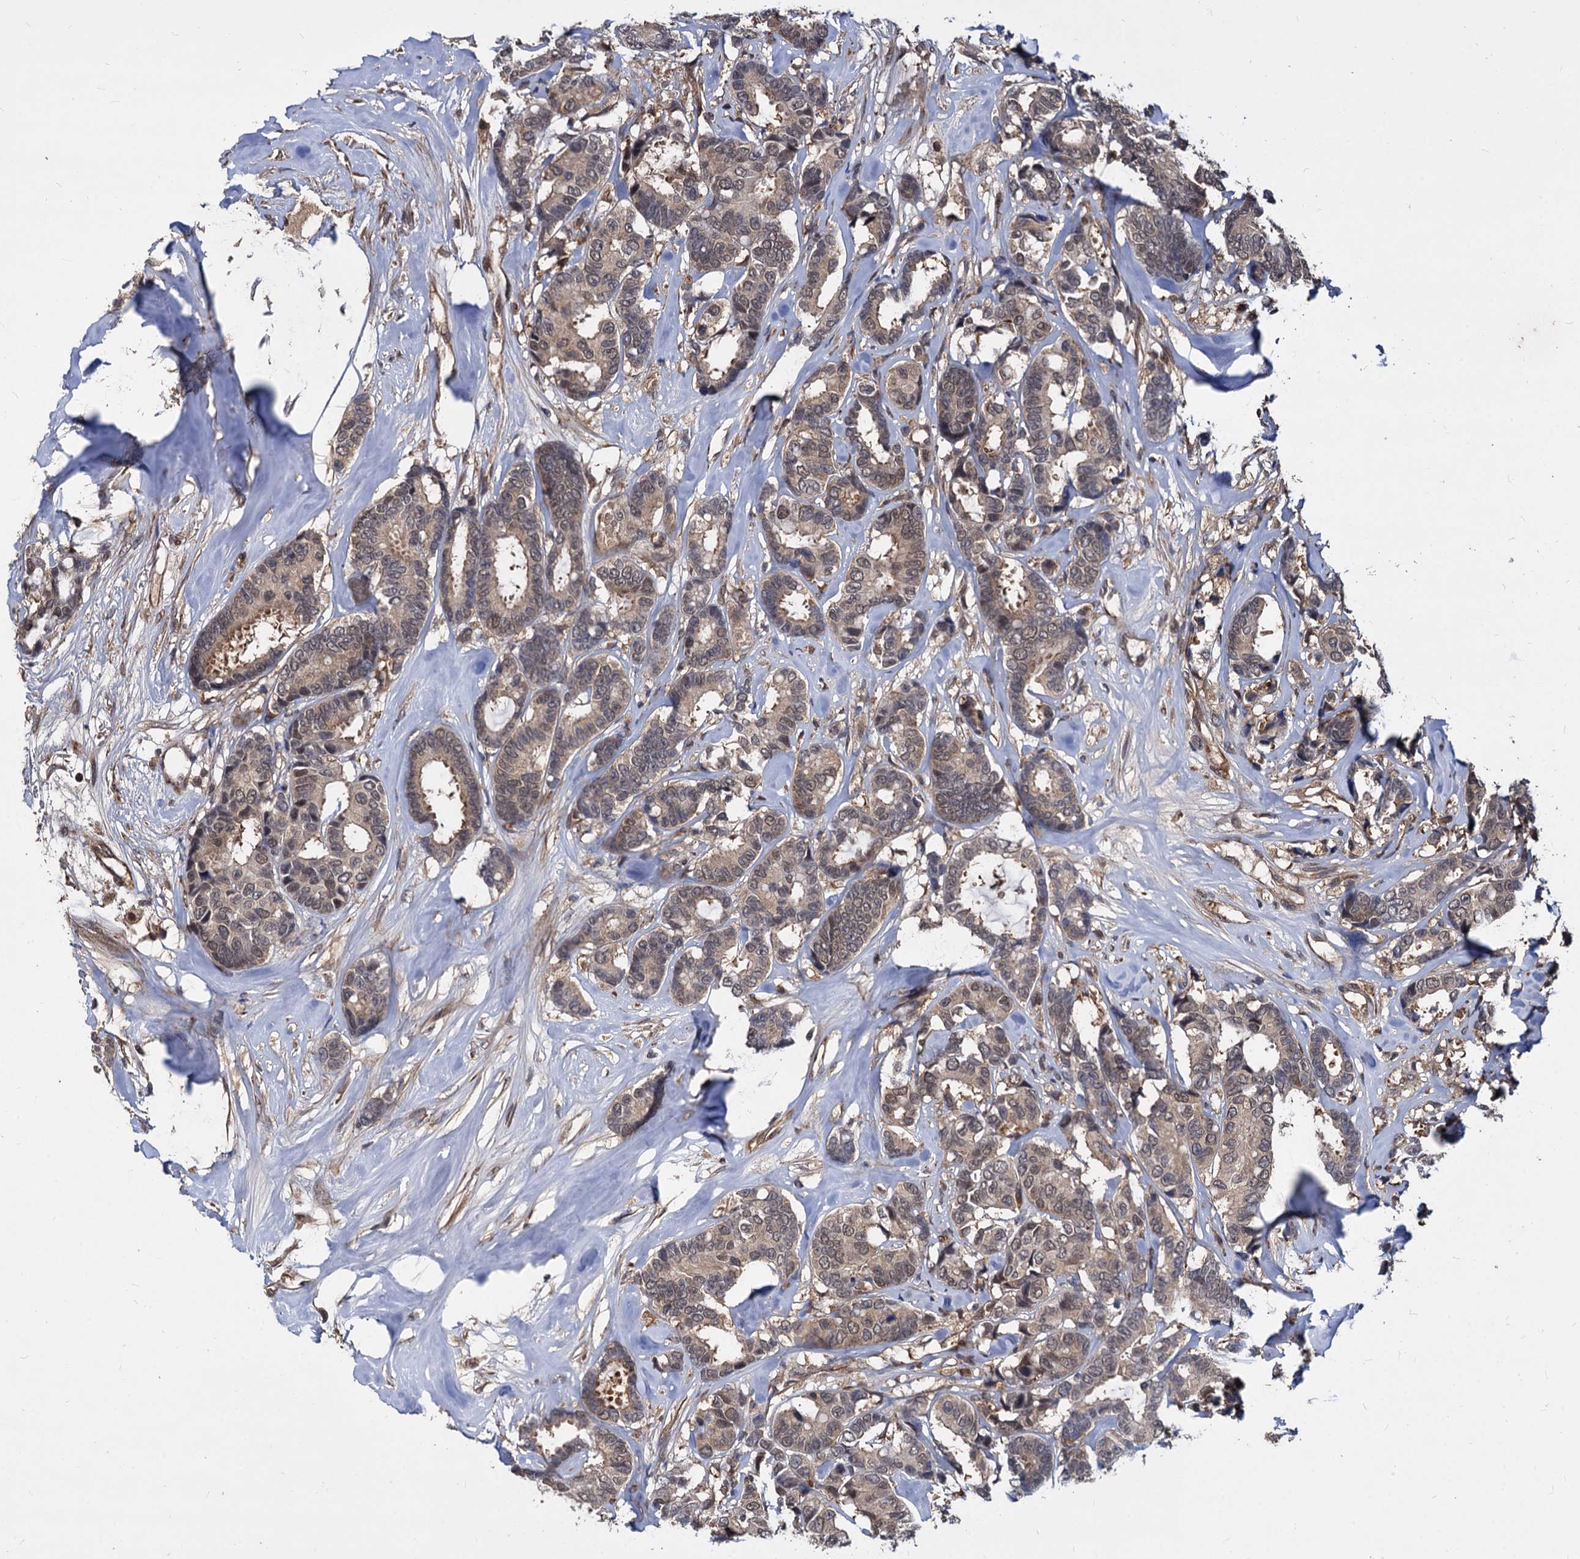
{"staining": {"intensity": "weak", "quantity": ">75%", "location": "cytoplasmic/membranous,nuclear"}, "tissue": "breast cancer", "cell_type": "Tumor cells", "image_type": "cancer", "snomed": [{"axis": "morphology", "description": "Duct carcinoma"}, {"axis": "topography", "description": "Breast"}], "caption": "The micrograph exhibits immunohistochemical staining of breast cancer (infiltrating ductal carcinoma). There is weak cytoplasmic/membranous and nuclear expression is appreciated in about >75% of tumor cells. (Brightfield microscopy of DAB IHC at high magnification).", "gene": "PSMD4", "patient": {"sex": "female", "age": 87}}